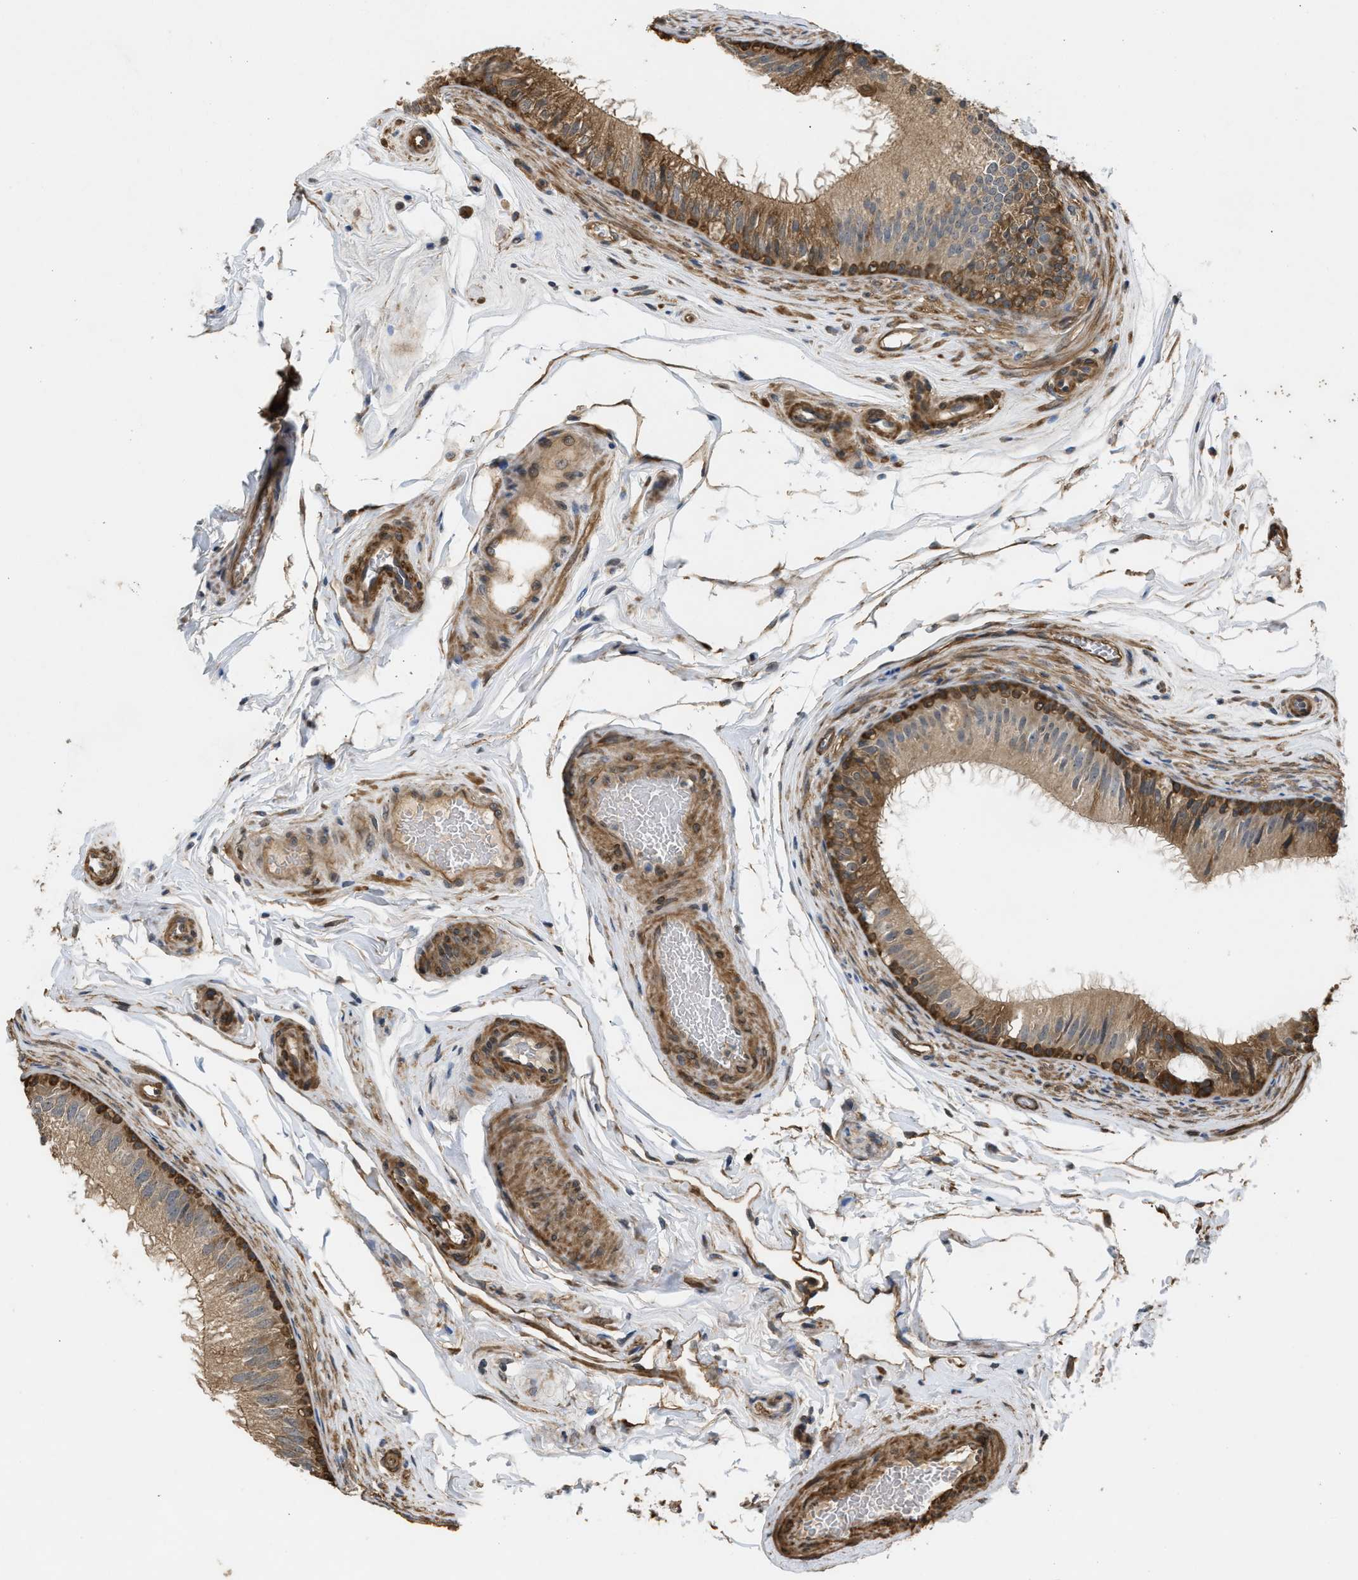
{"staining": {"intensity": "moderate", "quantity": ">75%", "location": "cytoplasmic/membranous"}, "tissue": "epididymis", "cell_type": "Glandular cells", "image_type": "normal", "snomed": [{"axis": "morphology", "description": "Normal tissue, NOS"}, {"axis": "topography", "description": "Testis"}, {"axis": "topography", "description": "Epididymis"}], "caption": "This histopathology image shows IHC staining of unremarkable epididymis, with medium moderate cytoplasmic/membranous positivity in approximately >75% of glandular cells.", "gene": "BAG3", "patient": {"sex": "male", "age": 36}}